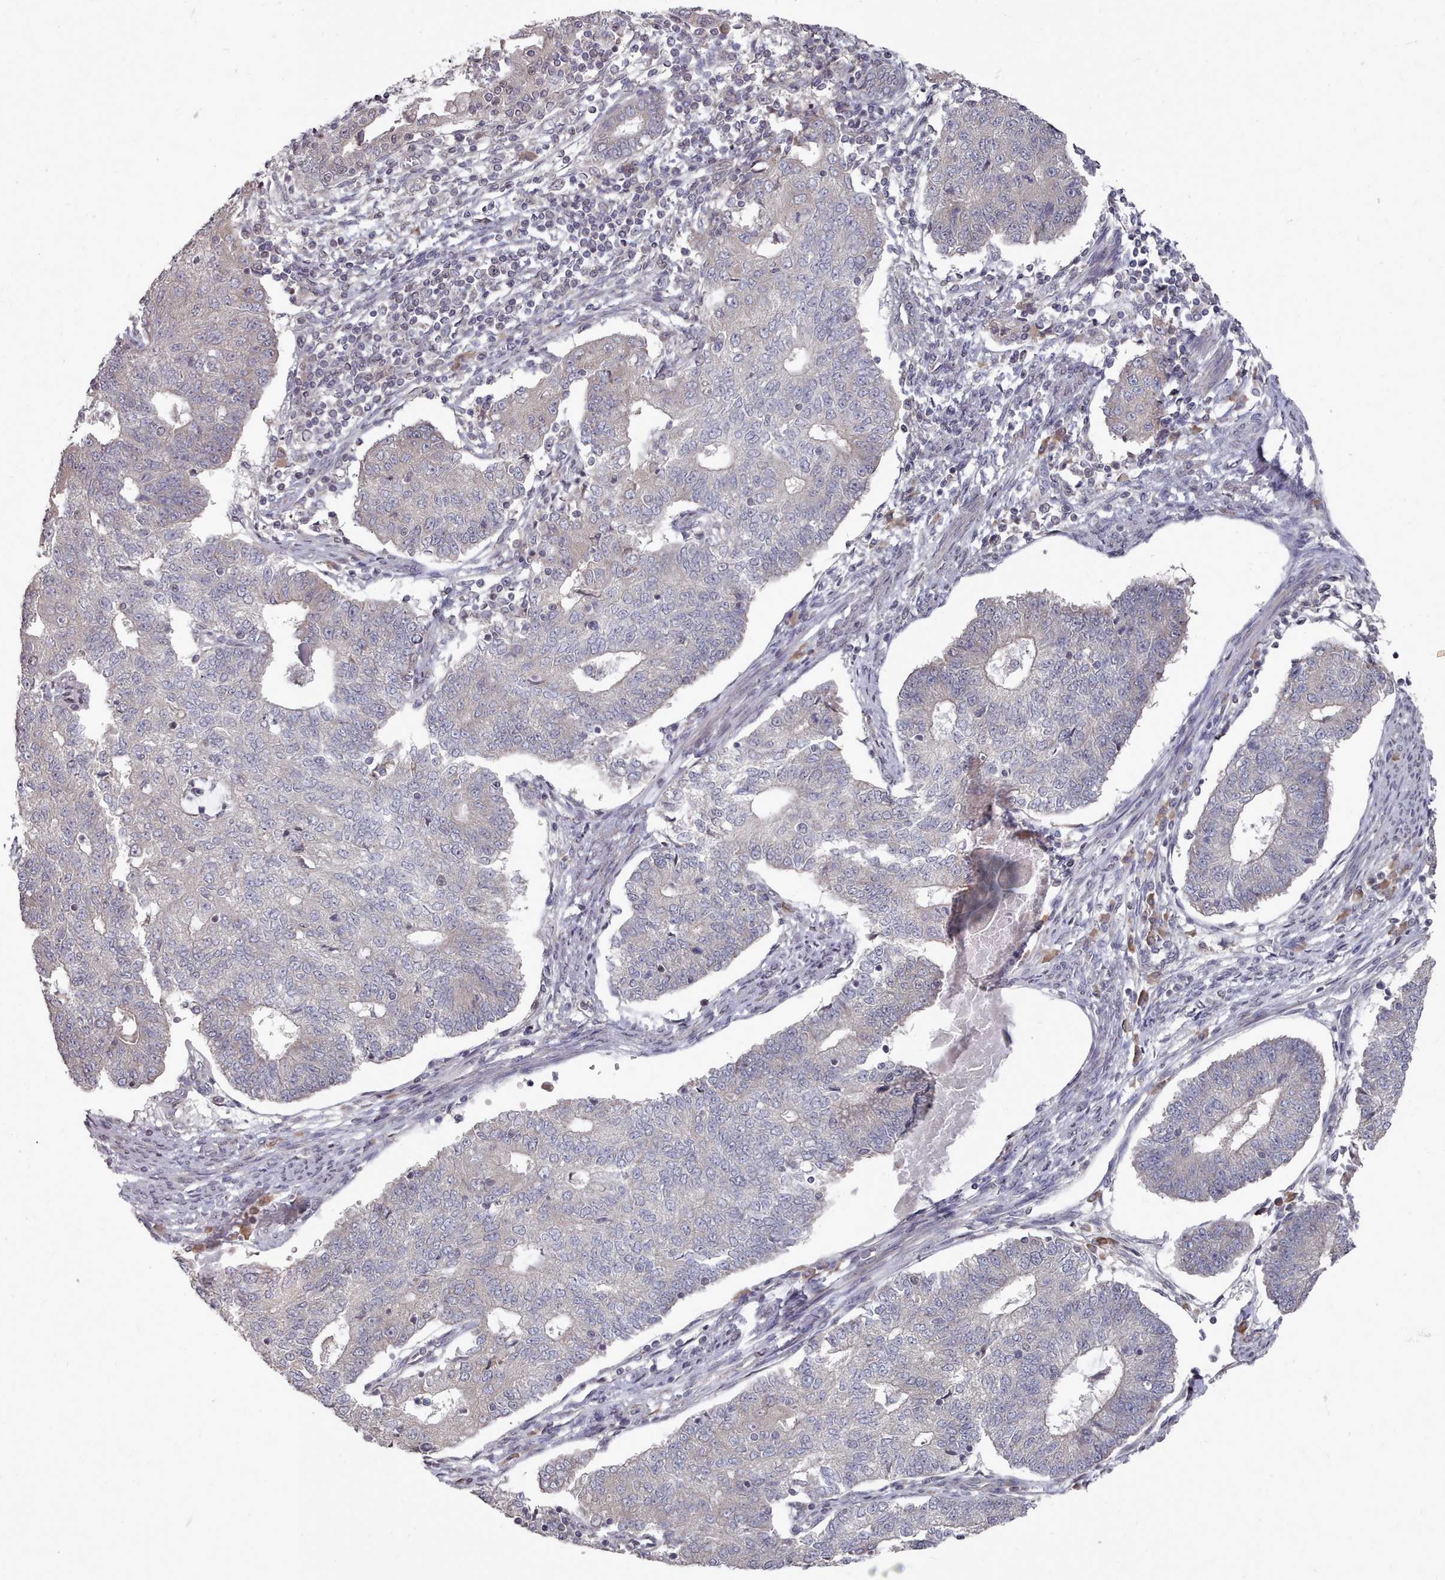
{"staining": {"intensity": "negative", "quantity": "none", "location": "none"}, "tissue": "endometrial cancer", "cell_type": "Tumor cells", "image_type": "cancer", "snomed": [{"axis": "morphology", "description": "Adenocarcinoma, NOS"}, {"axis": "topography", "description": "Endometrium"}], "caption": "An IHC photomicrograph of adenocarcinoma (endometrial) is shown. There is no staining in tumor cells of adenocarcinoma (endometrial).", "gene": "ACKR3", "patient": {"sex": "female", "age": 56}}